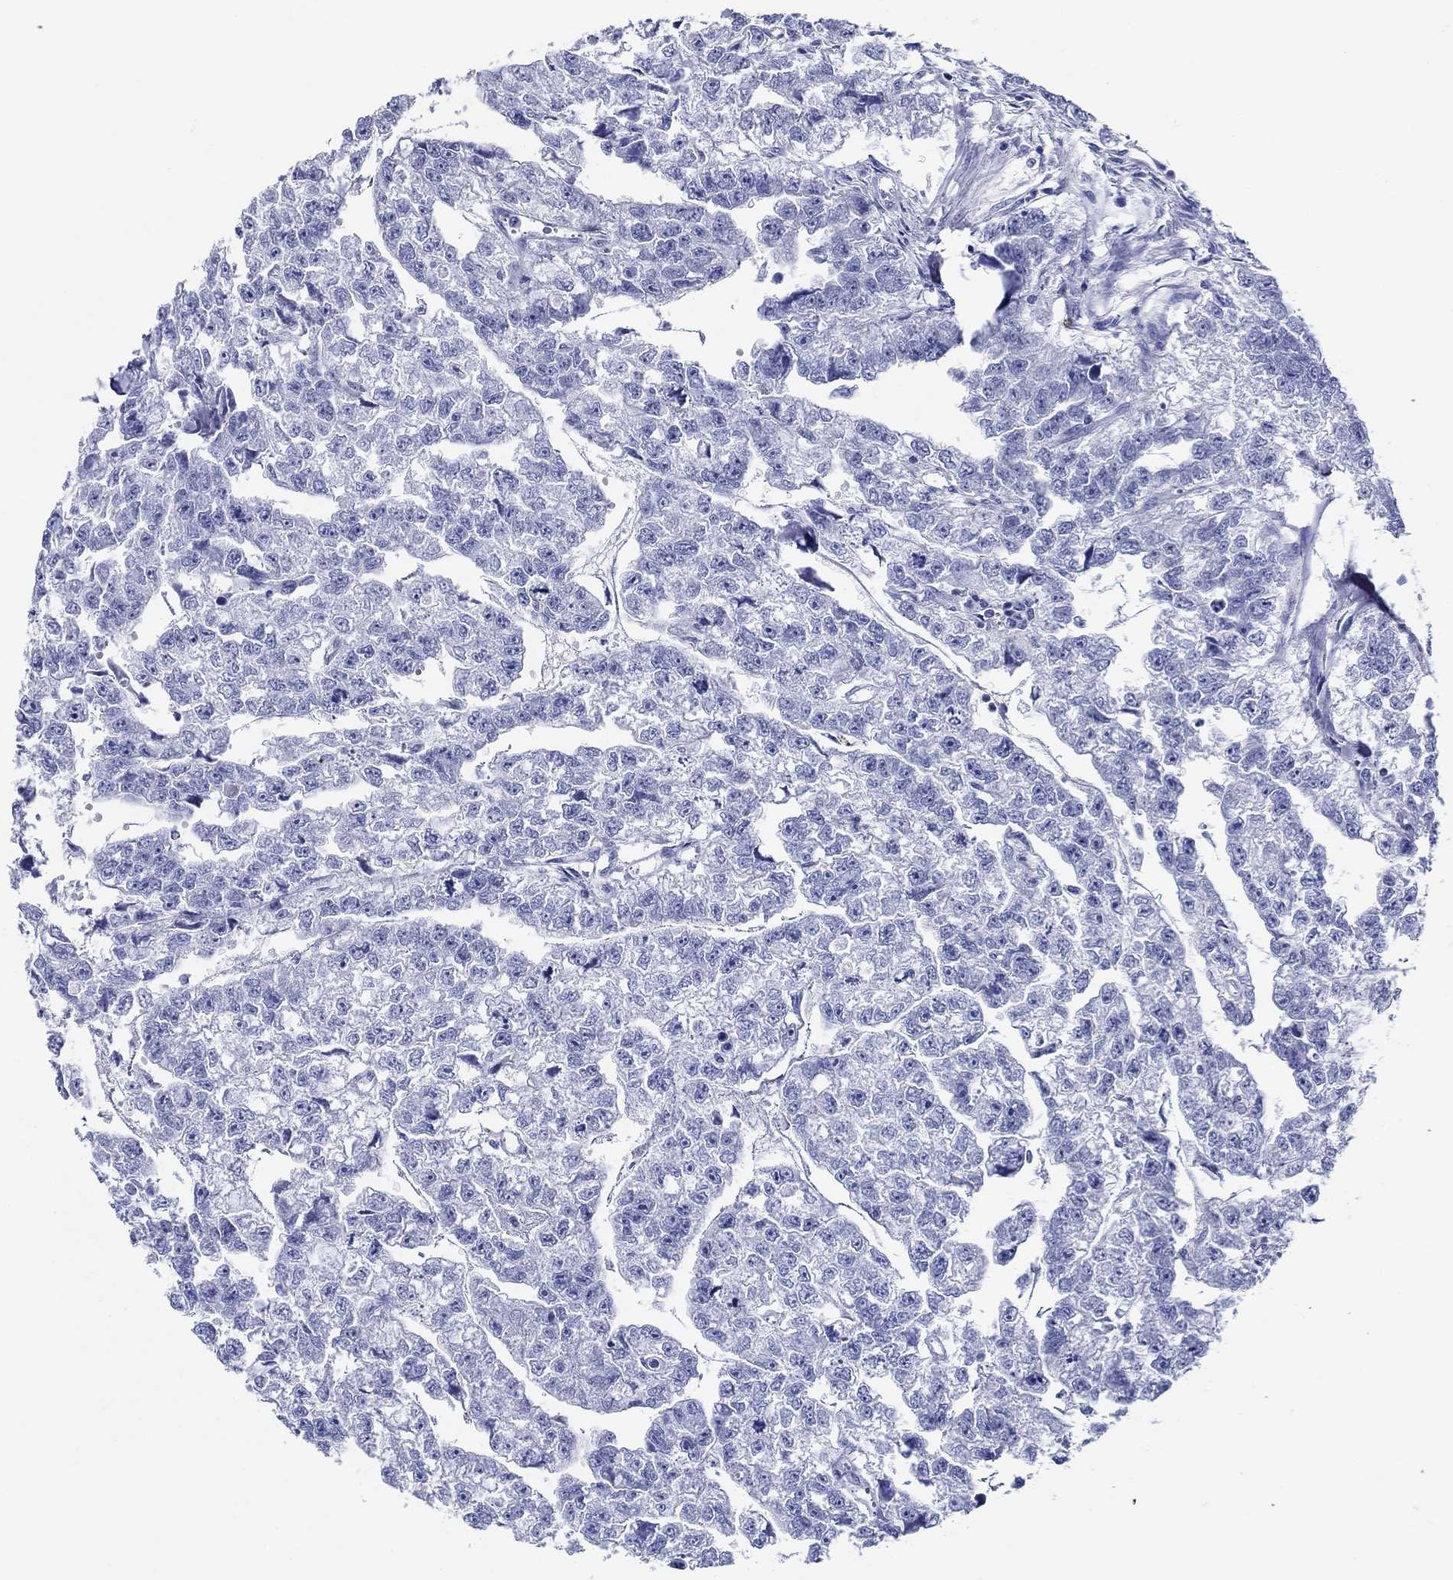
{"staining": {"intensity": "negative", "quantity": "none", "location": "none"}, "tissue": "testis cancer", "cell_type": "Tumor cells", "image_type": "cancer", "snomed": [{"axis": "morphology", "description": "Carcinoma, Embryonal, NOS"}, {"axis": "morphology", "description": "Teratoma, malignant, NOS"}, {"axis": "topography", "description": "Testis"}], "caption": "IHC of human testis cancer exhibits no staining in tumor cells. (DAB (3,3'-diaminobenzidine) immunohistochemistry (IHC) with hematoxylin counter stain).", "gene": "CRYGS", "patient": {"sex": "male", "age": 44}}